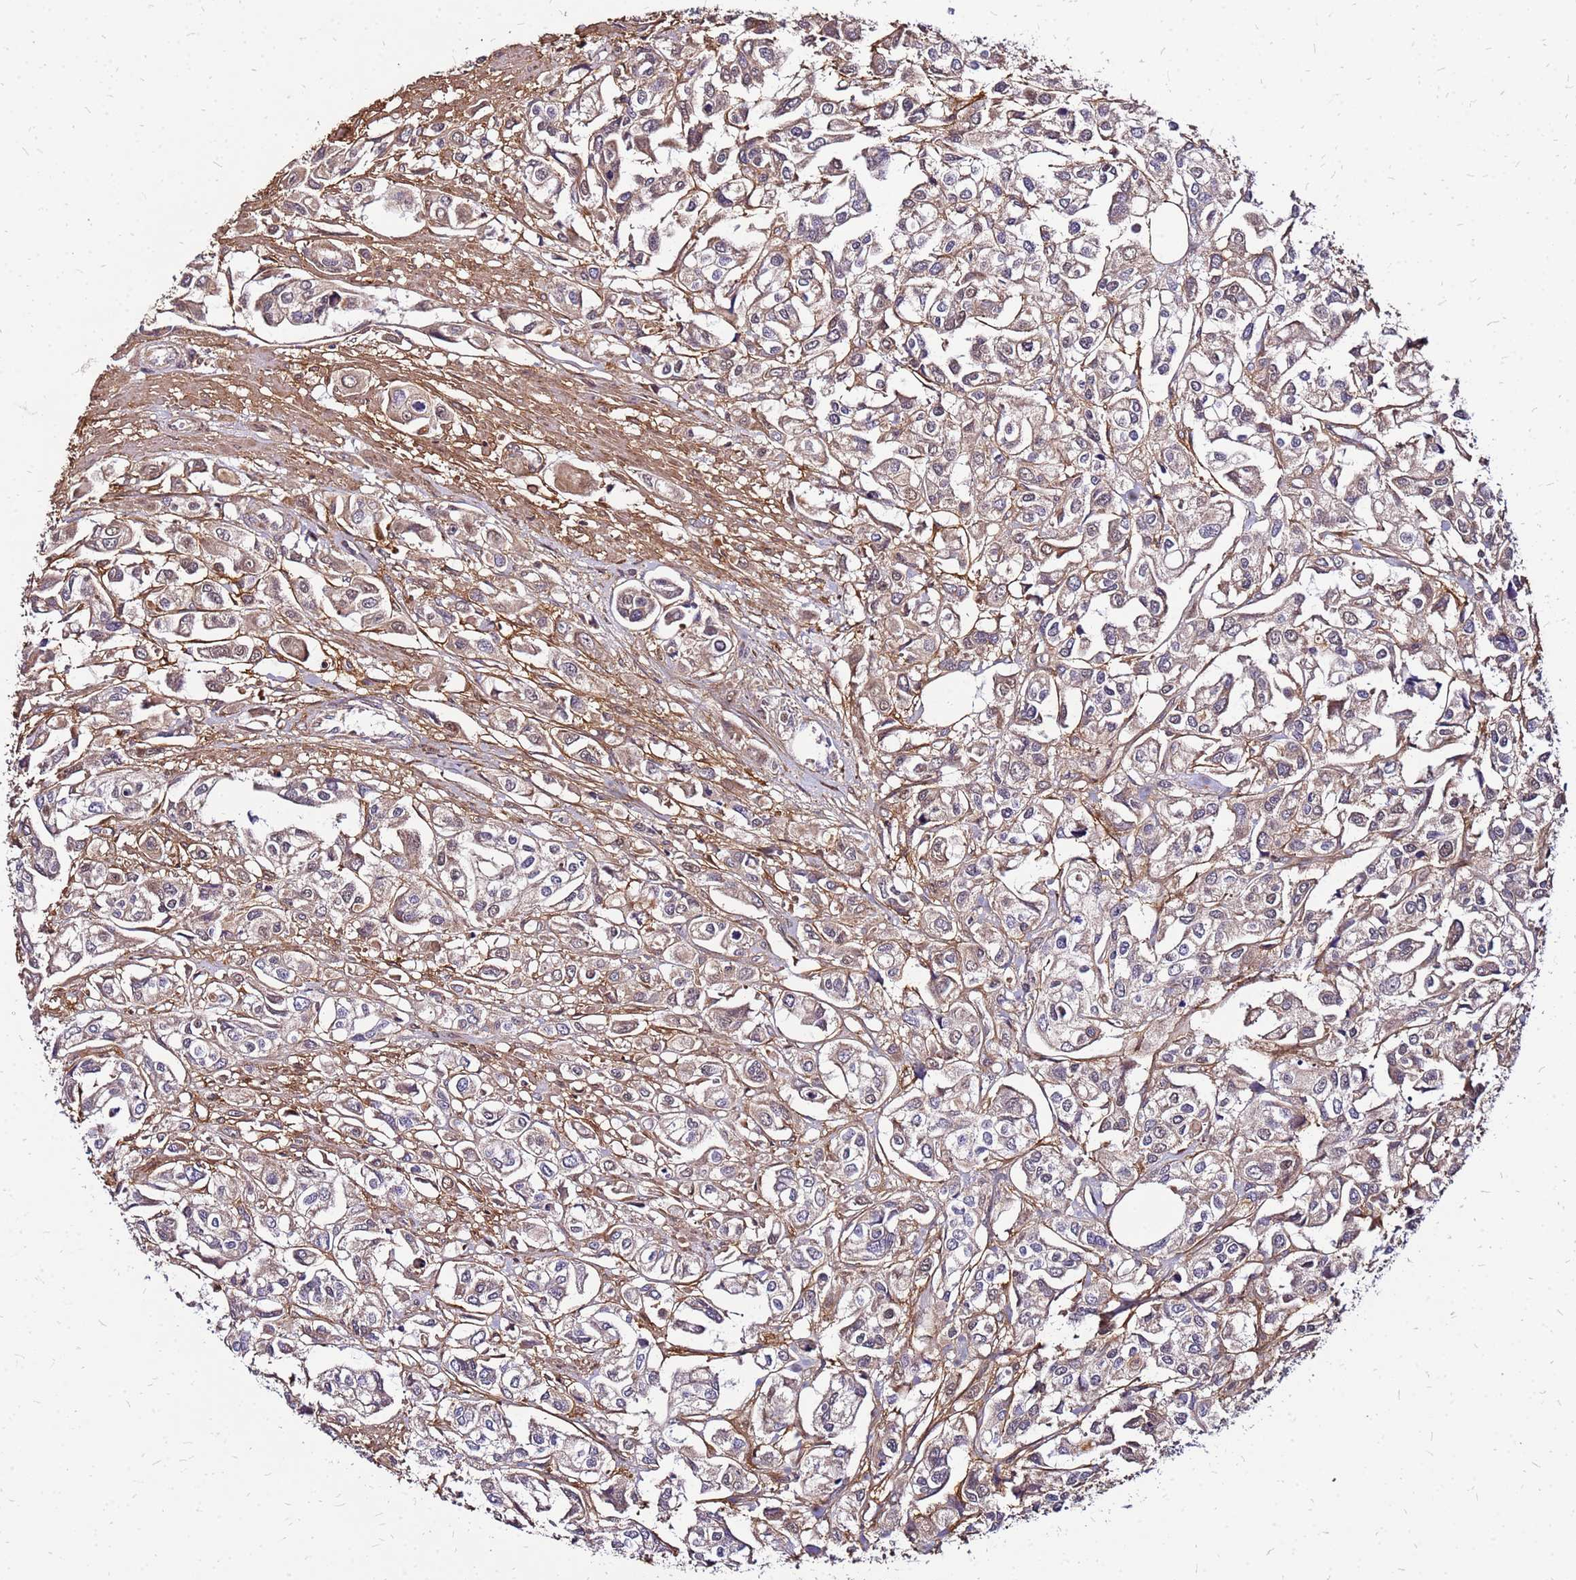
{"staining": {"intensity": "weak", "quantity": ">75%", "location": "cytoplasmic/membranous"}, "tissue": "urothelial cancer", "cell_type": "Tumor cells", "image_type": "cancer", "snomed": [{"axis": "morphology", "description": "Urothelial carcinoma, High grade"}, {"axis": "topography", "description": "Urinary bladder"}], "caption": "Protein analysis of high-grade urothelial carcinoma tissue exhibits weak cytoplasmic/membranous positivity in about >75% of tumor cells.", "gene": "CYBC1", "patient": {"sex": "male", "age": 67}}